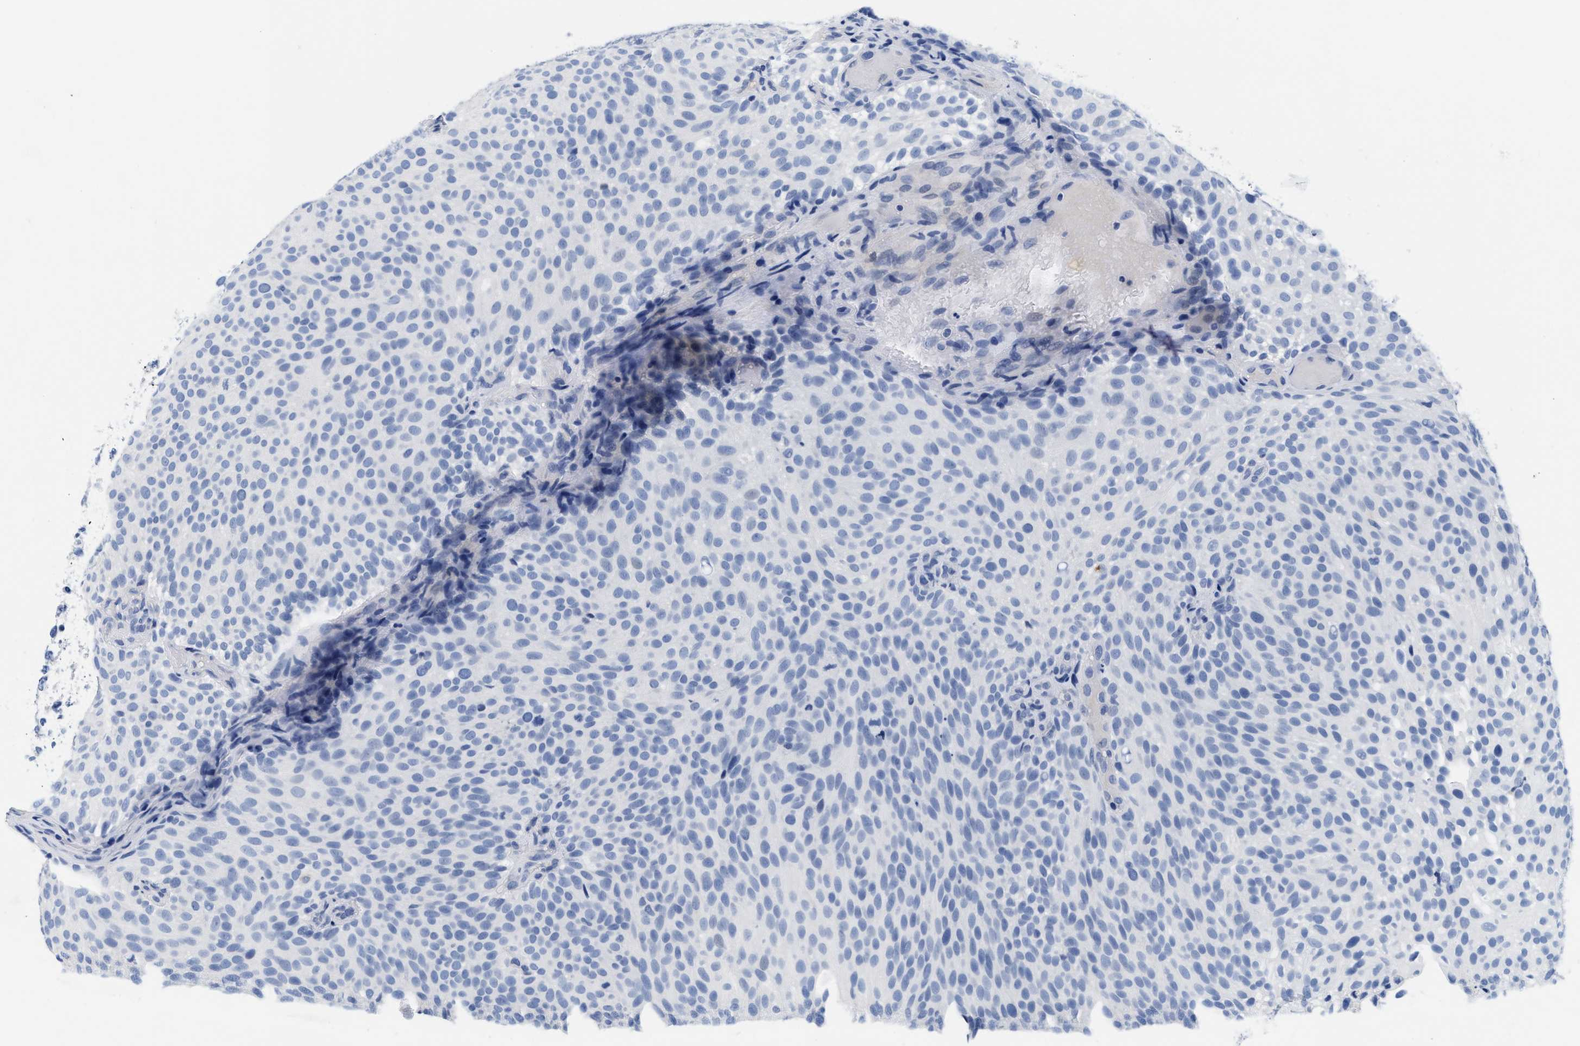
{"staining": {"intensity": "negative", "quantity": "none", "location": "none"}, "tissue": "urothelial cancer", "cell_type": "Tumor cells", "image_type": "cancer", "snomed": [{"axis": "morphology", "description": "Urothelial carcinoma, Low grade"}, {"axis": "topography", "description": "Urinary bladder"}], "caption": "This is an immunohistochemistry (IHC) image of low-grade urothelial carcinoma. There is no positivity in tumor cells.", "gene": "TTC3", "patient": {"sex": "male", "age": 78}}